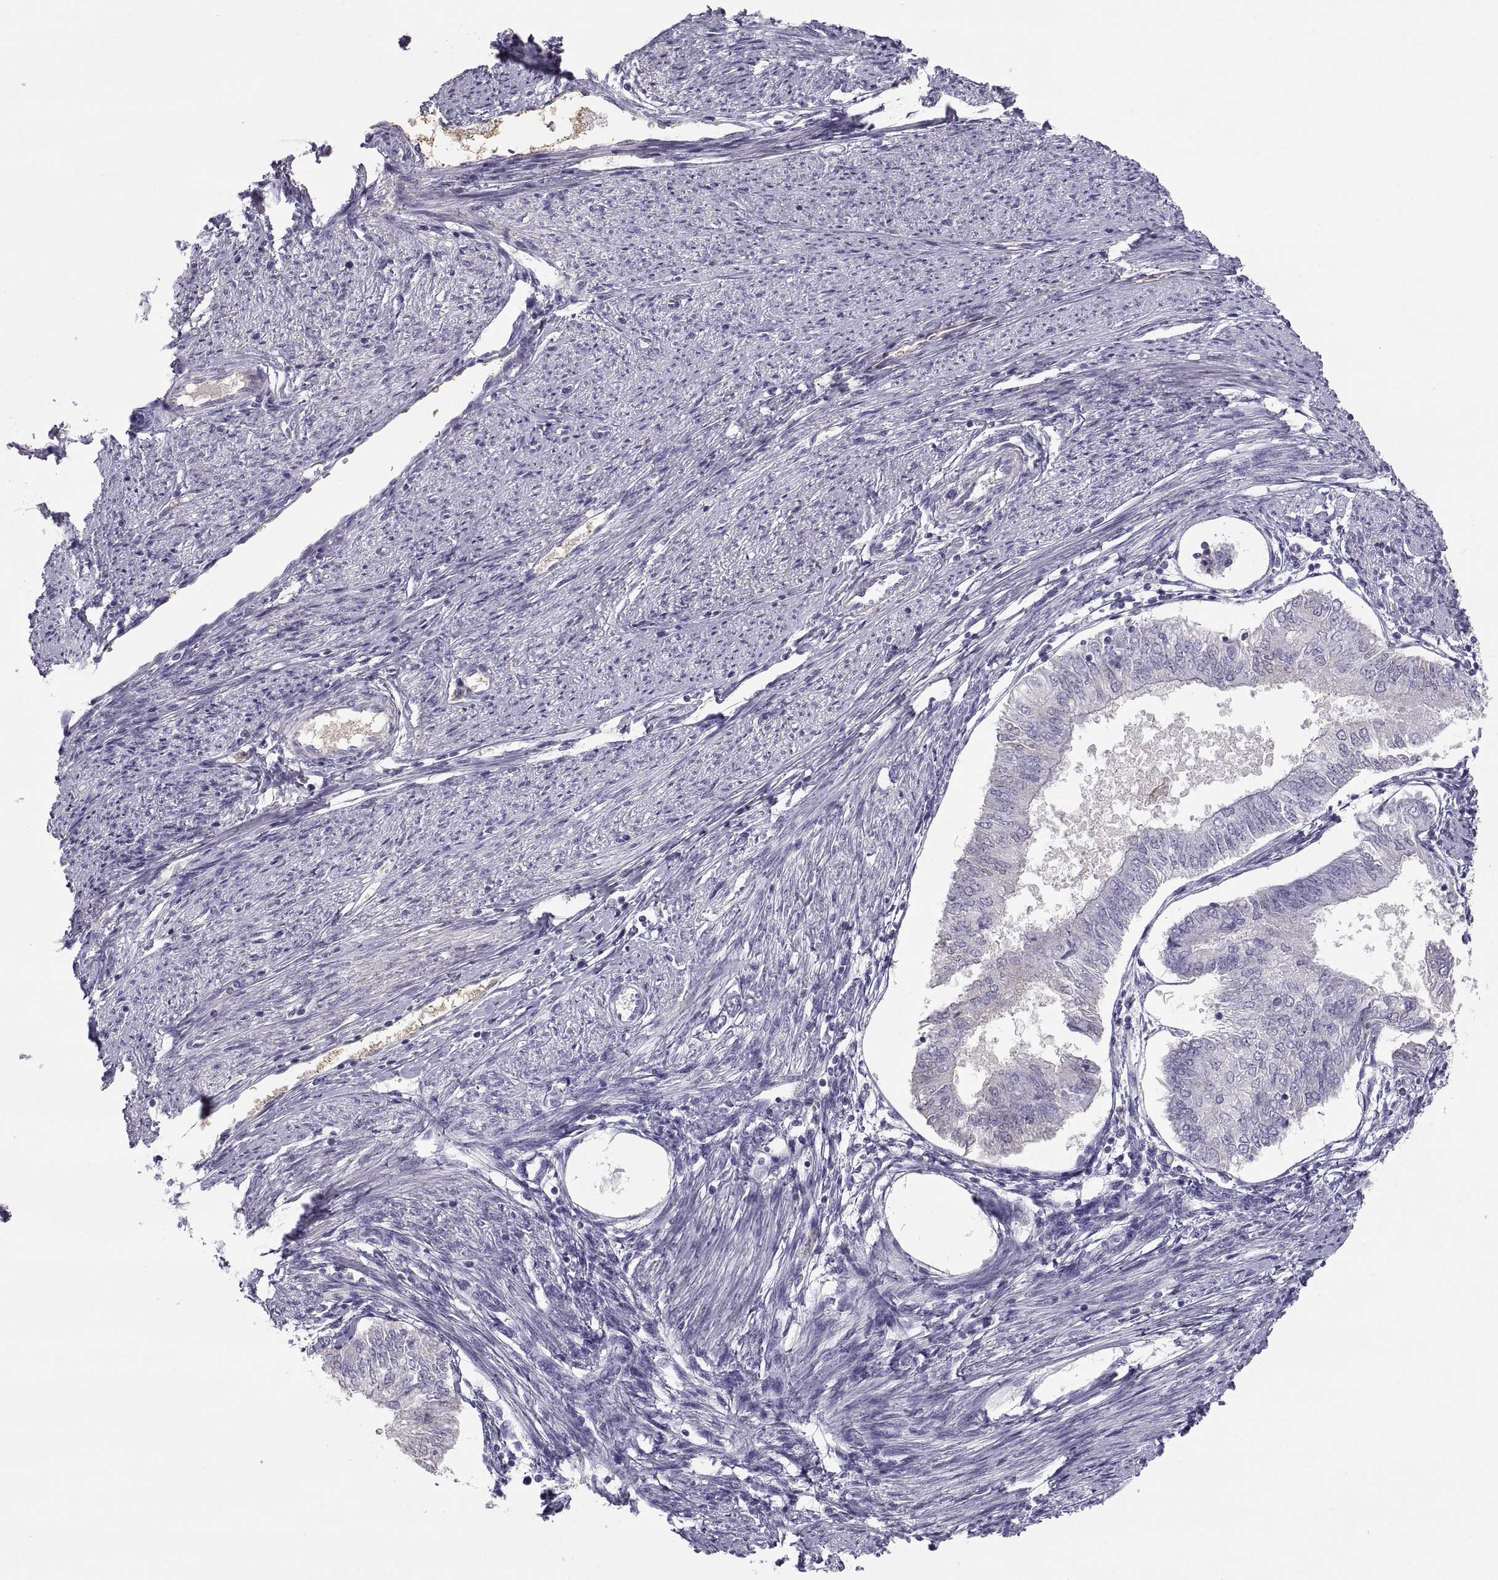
{"staining": {"intensity": "weak", "quantity": "<25%", "location": "cytoplasmic/membranous"}, "tissue": "endometrial cancer", "cell_type": "Tumor cells", "image_type": "cancer", "snomed": [{"axis": "morphology", "description": "Adenocarcinoma, NOS"}, {"axis": "topography", "description": "Endometrium"}], "caption": "Tumor cells show no significant protein positivity in endometrial cancer. (Immunohistochemistry, brightfield microscopy, high magnification).", "gene": "MAGEB2", "patient": {"sex": "female", "age": 58}}